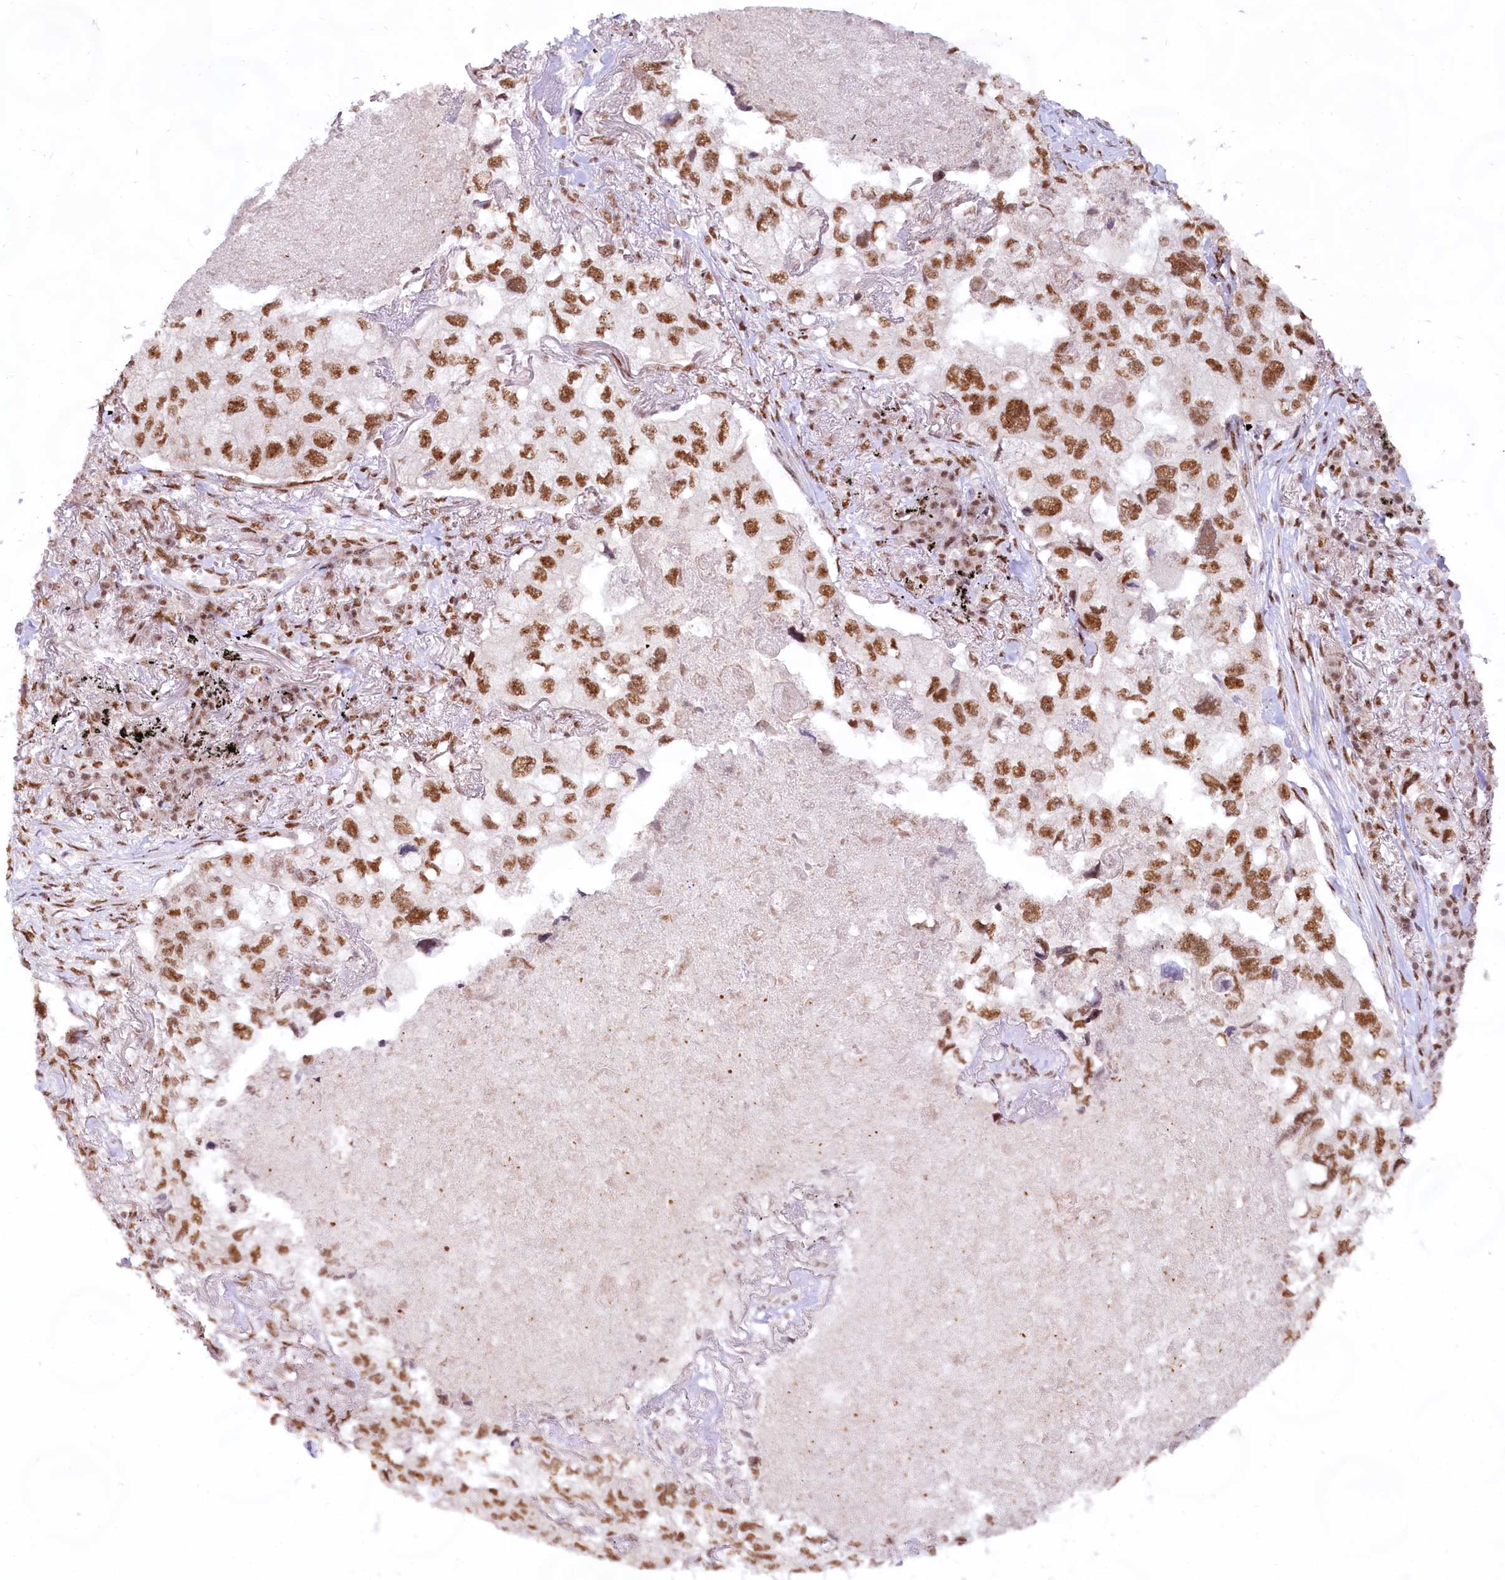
{"staining": {"intensity": "moderate", "quantity": ">75%", "location": "nuclear"}, "tissue": "lung cancer", "cell_type": "Tumor cells", "image_type": "cancer", "snomed": [{"axis": "morphology", "description": "Adenocarcinoma, NOS"}, {"axis": "topography", "description": "Lung"}], "caption": "Lung cancer tissue exhibits moderate nuclear expression in approximately >75% of tumor cells, visualized by immunohistochemistry.", "gene": "HIRA", "patient": {"sex": "male", "age": 65}}